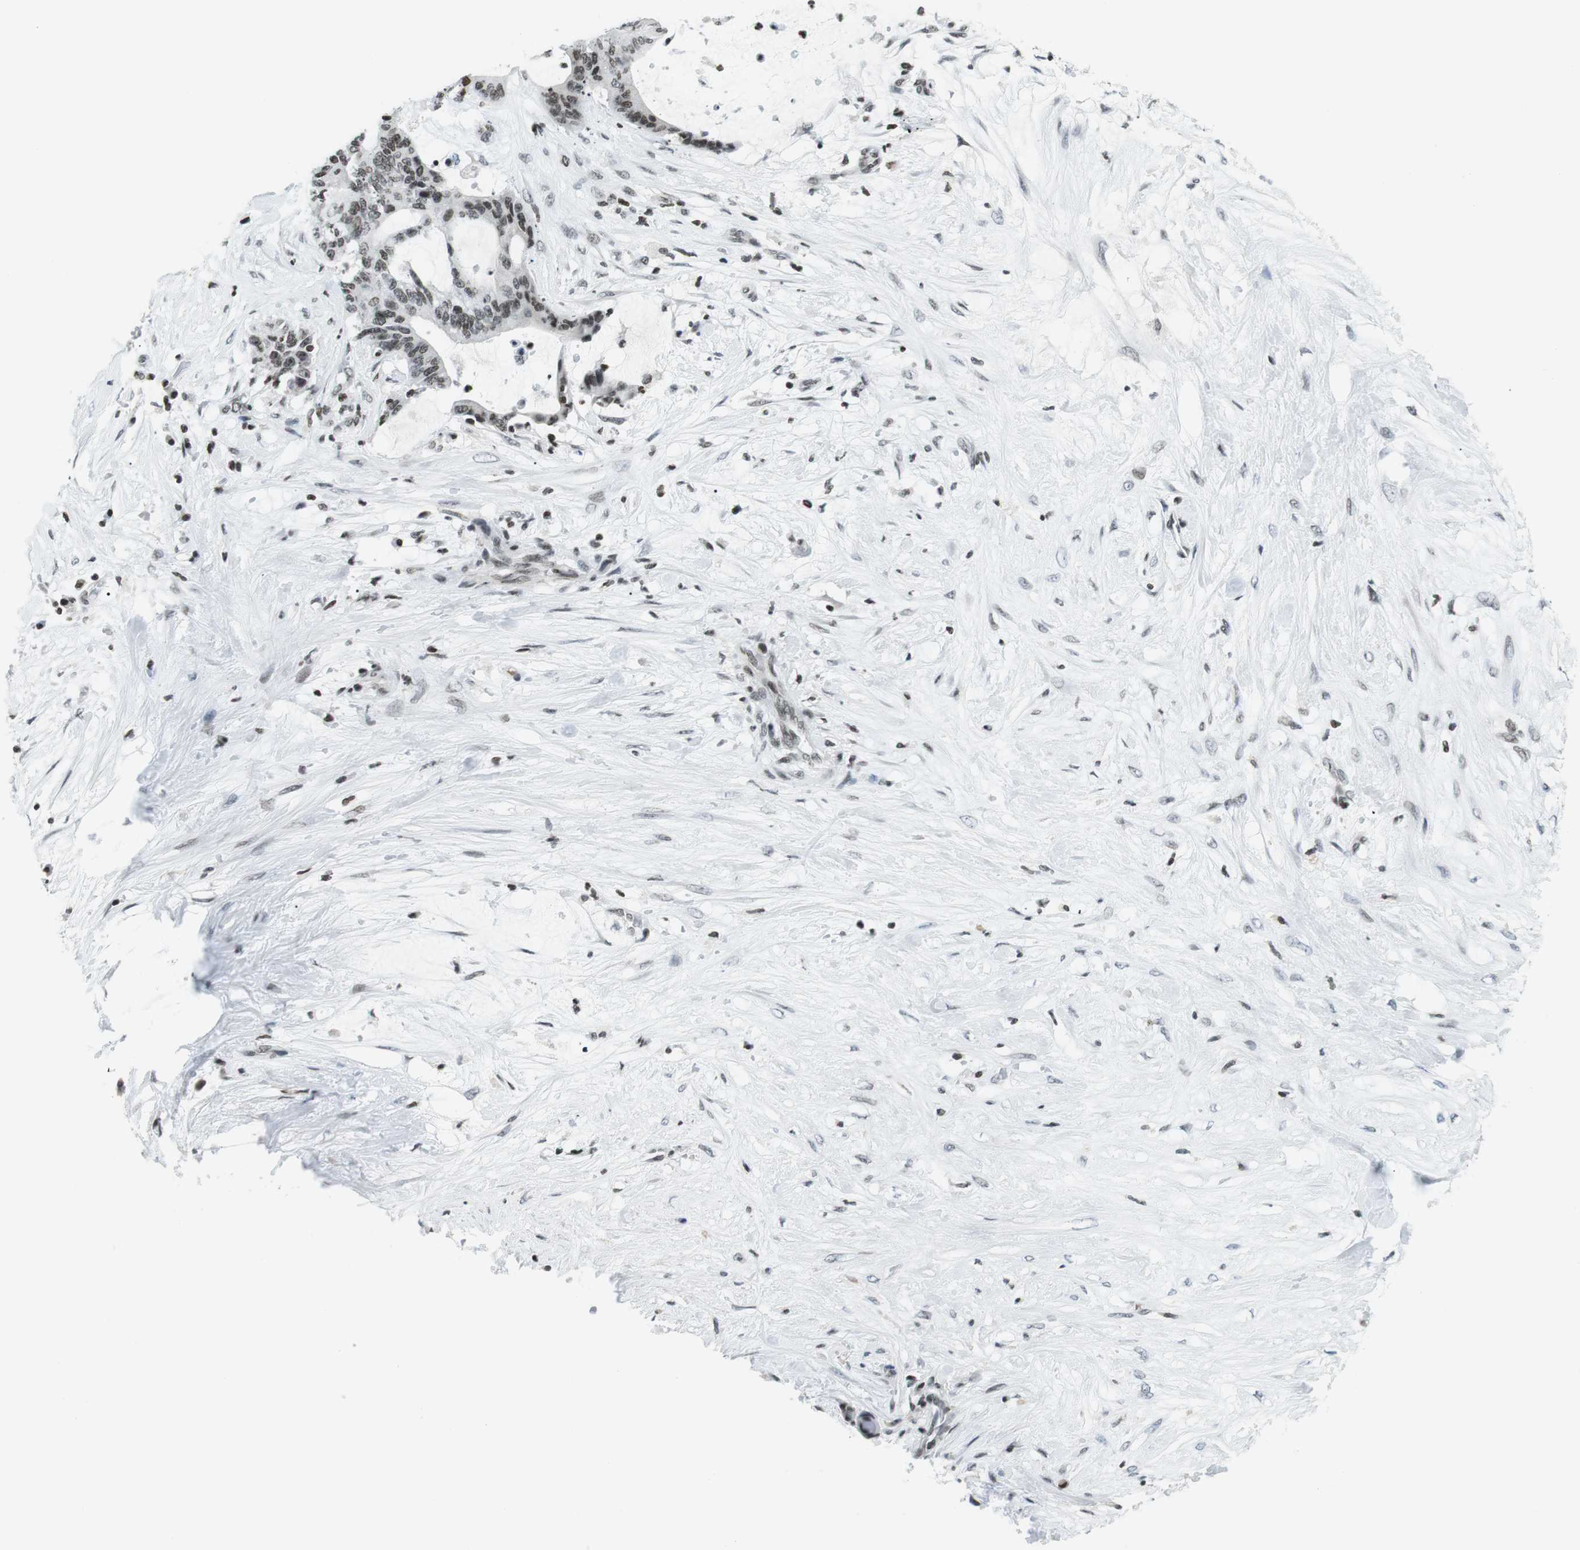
{"staining": {"intensity": "weak", "quantity": ">75%", "location": "nuclear"}, "tissue": "liver cancer", "cell_type": "Tumor cells", "image_type": "cancer", "snomed": [{"axis": "morphology", "description": "Cholangiocarcinoma"}, {"axis": "topography", "description": "Liver"}], "caption": "Protein staining of liver cancer tissue shows weak nuclear positivity in approximately >75% of tumor cells.", "gene": "E2F2", "patient": {"sex": "female", "age": 73}}